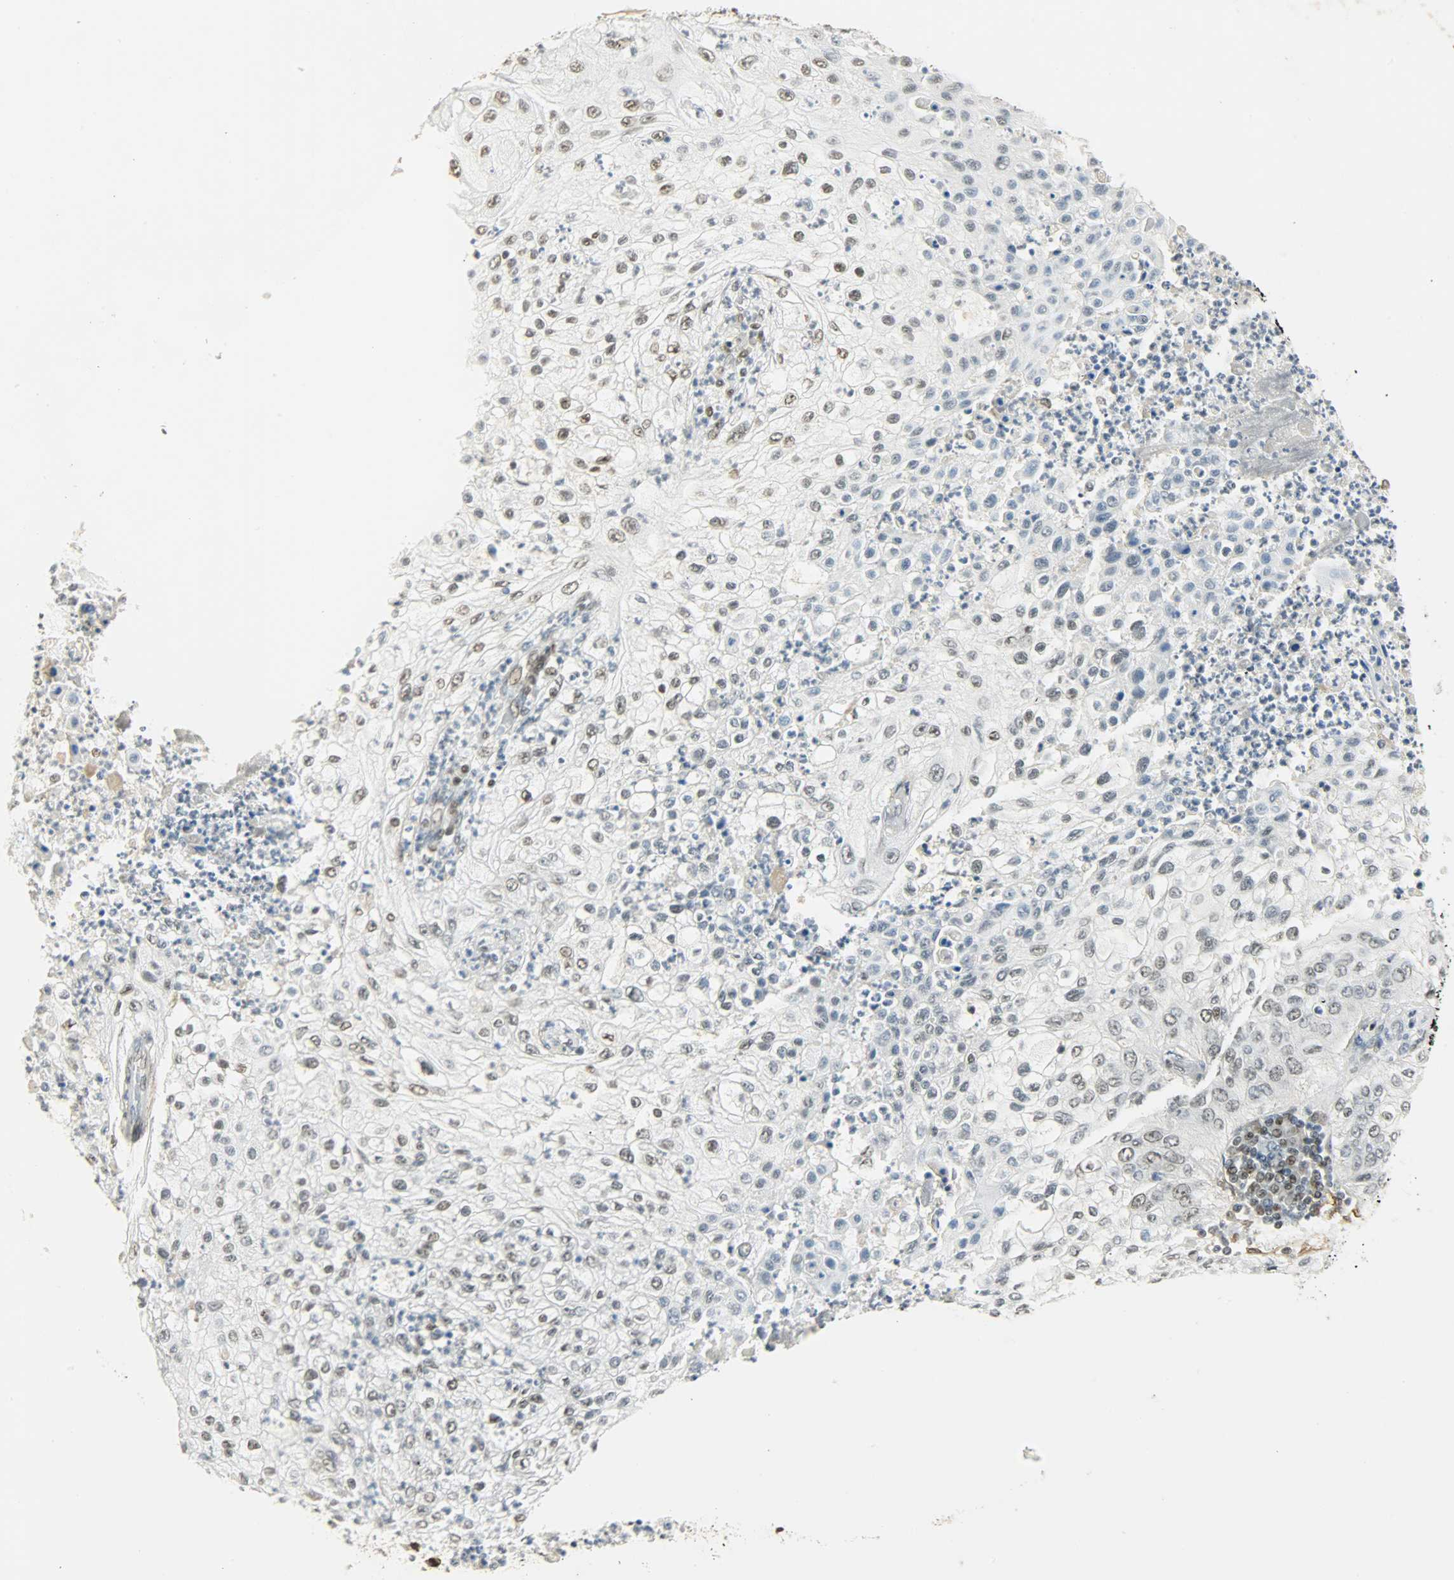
{"staining": {"intensity": "weak", "quantity": ">75%", "location": "nuclear"}, "tissue": "lung cancer", "cell_type": "Tumor cells", "image_type": "cancer", "snomed": [{"axis": "morphology", "description": "Inflammation, NOS"}, {"axis": "morphology", "description": "Squamous cell carcinoma, NOS"}, {"axis": "topography", "description": "Lymph node"}, {"axis": "topography", "description": "Soft tissue"}, {"axis": "topography", "description": "Lung"}], "caption": "High-power microscopy captured an IHC micrograph of lung squamous cell carcinoma, revealing weak nuclear staining in about >75% of tumor cells.", "gene": "NGFR", "patient": {"sex": "male", "age": 66}}